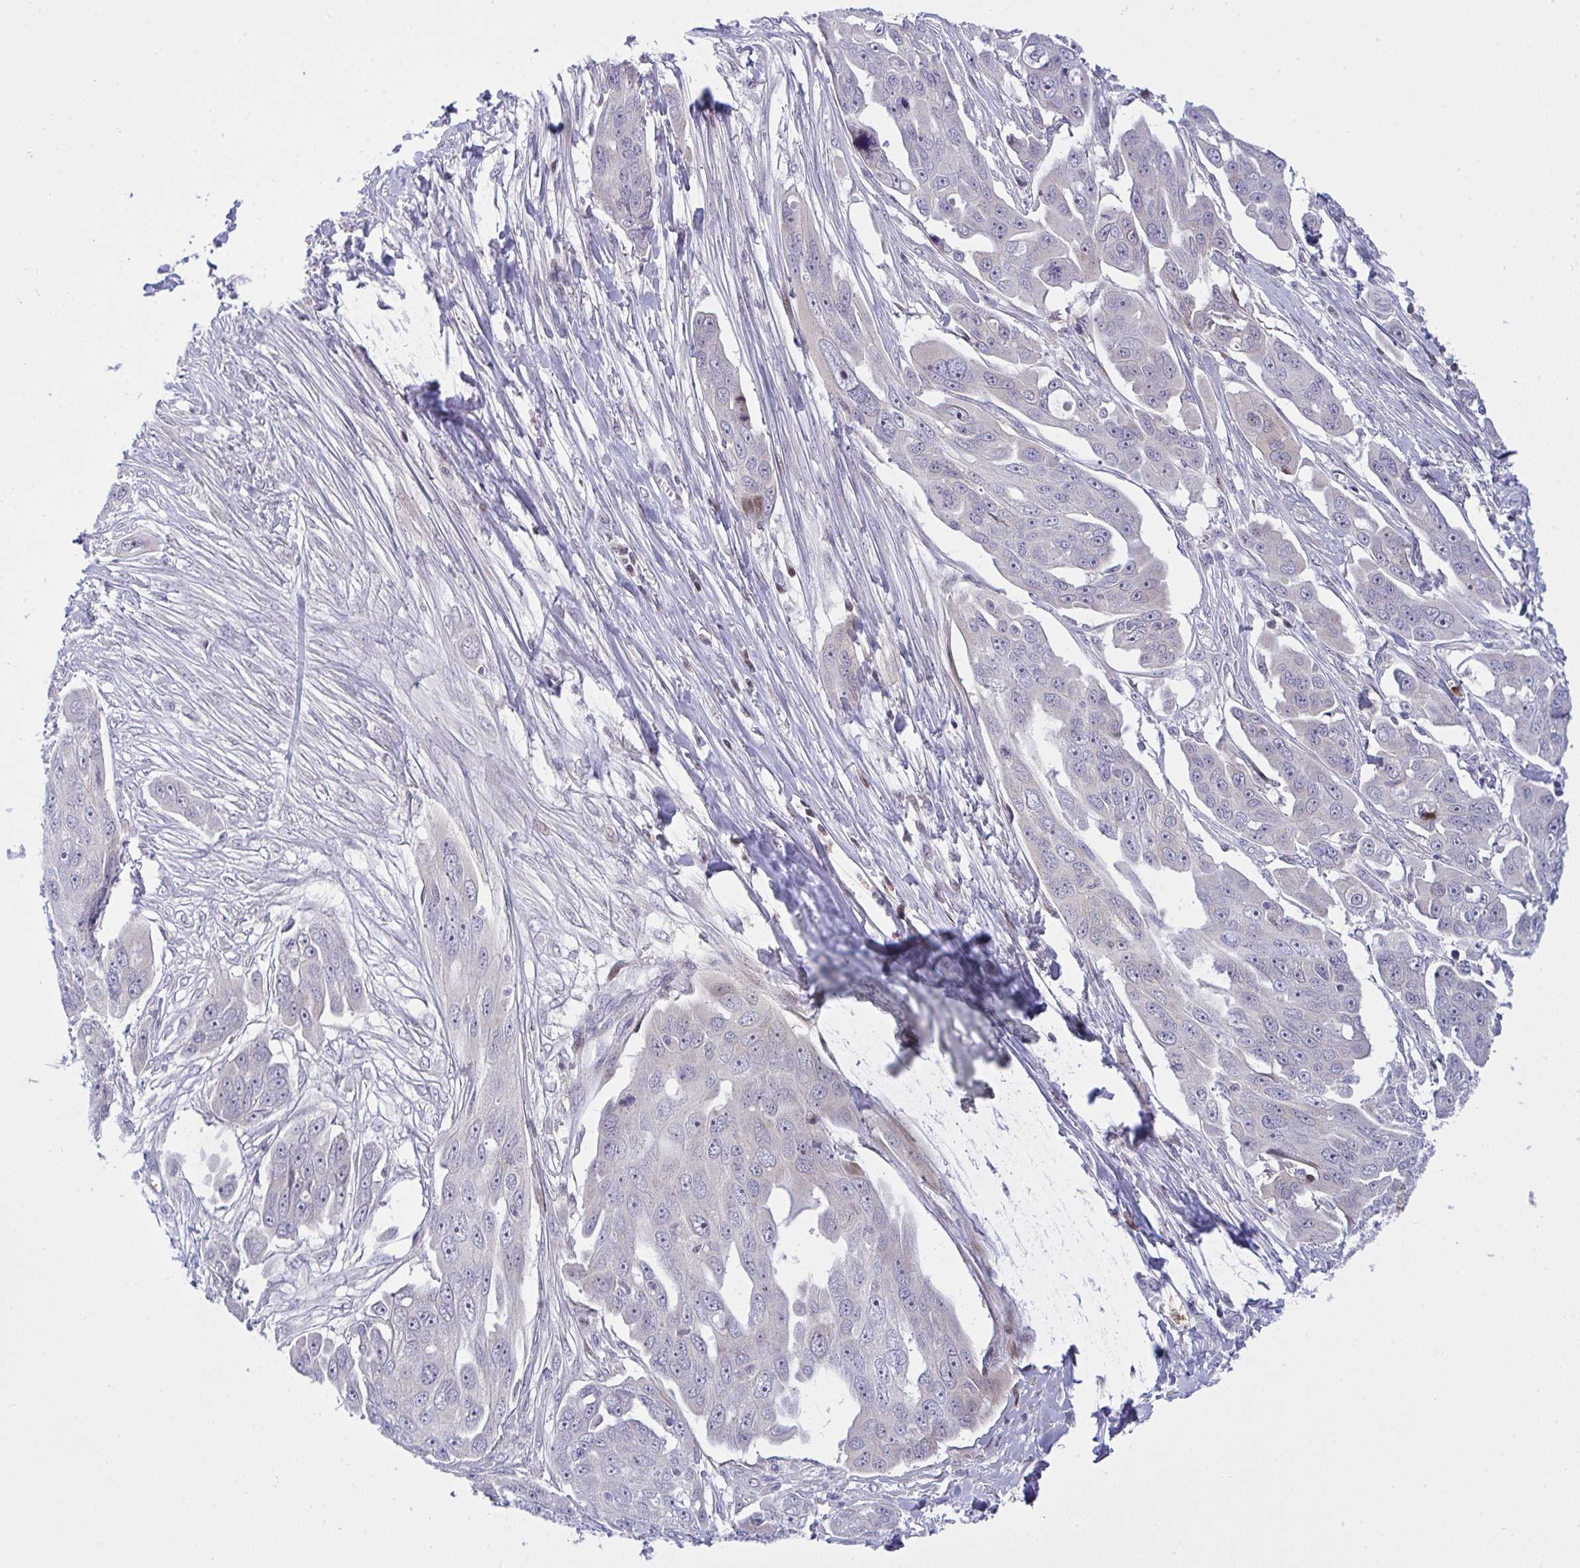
{"staining": {"intensity": "negative", "quantity": "none", "location": "none"}, "tissue": "ovarian cancer", "cell_type": "Tumor cells", "image_type": "cancer", "snomed": [{"axis": "morphology", "description": "Carcinoma, endometroid"}, {"axis": "topography", "description": "Ovary"}], "caption": "Immunohistochemistry micrograph of human ovarian endometroid carcinoma stained for a protein (brown), which demonstrates no staining in tumor cells.", "gene": "ZNF554", "patient": {"sex": "female", "age": 70}}